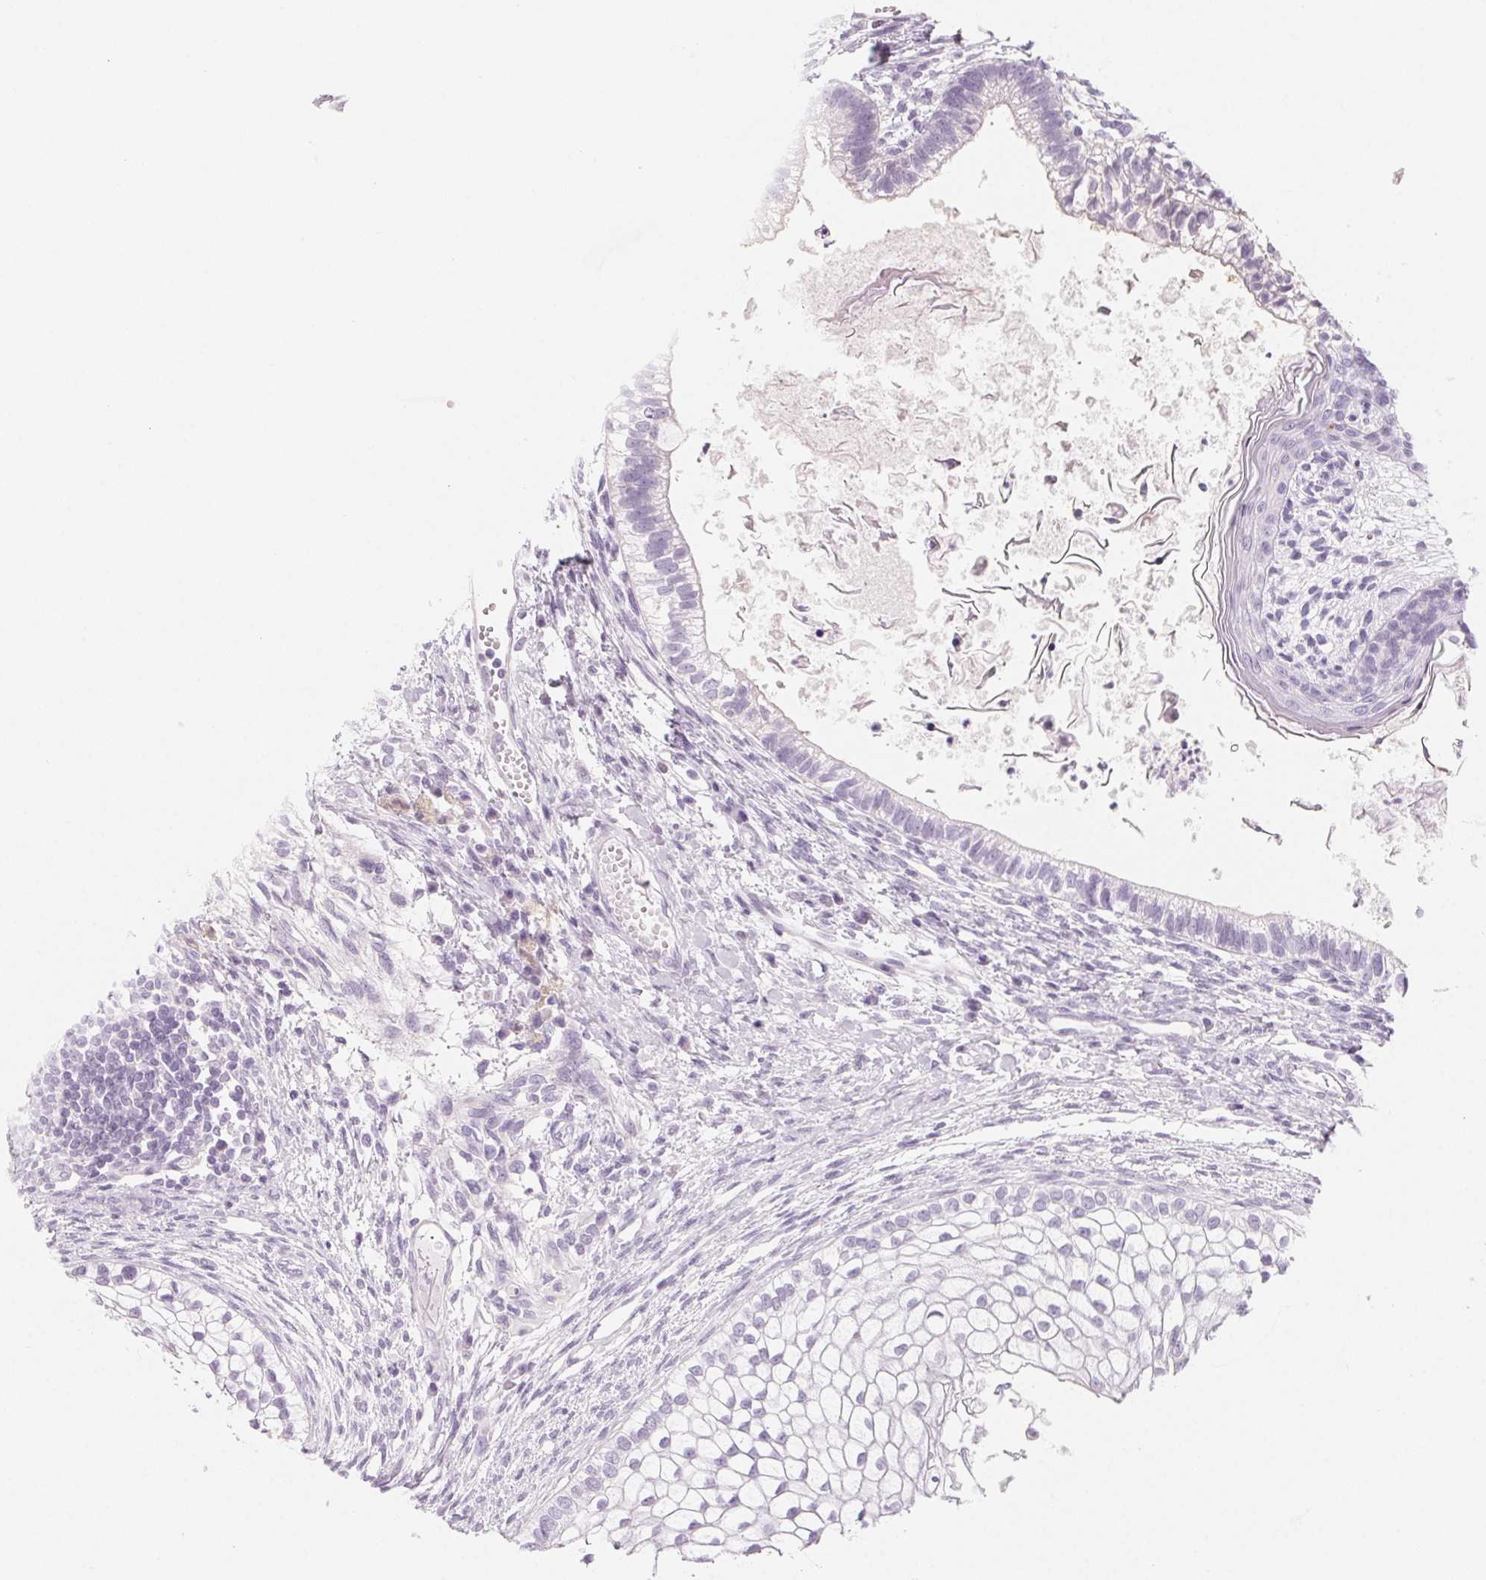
{"staining": {"intensity": "negative", "quantity": "none", "location": "none"}, "tissue": "testis cancer", "cell_type": "Tumor cells", "image_type": "cancer", "snomed": [{"axis": "morphology", "description": "Carcinoma, Embryonal, NOS"}, {"axis": "topography", "description": "Testis"}], "caption": "An immunohistochemistry (IHC) photomicrograph of testis cancer (embryonal carcinoma) is shown. There is no staining in tumor cells of testis cancer (embryonal carcinoma).", "gene": "SH3GL2", "patient": {"sex": "male", "age": 37}}